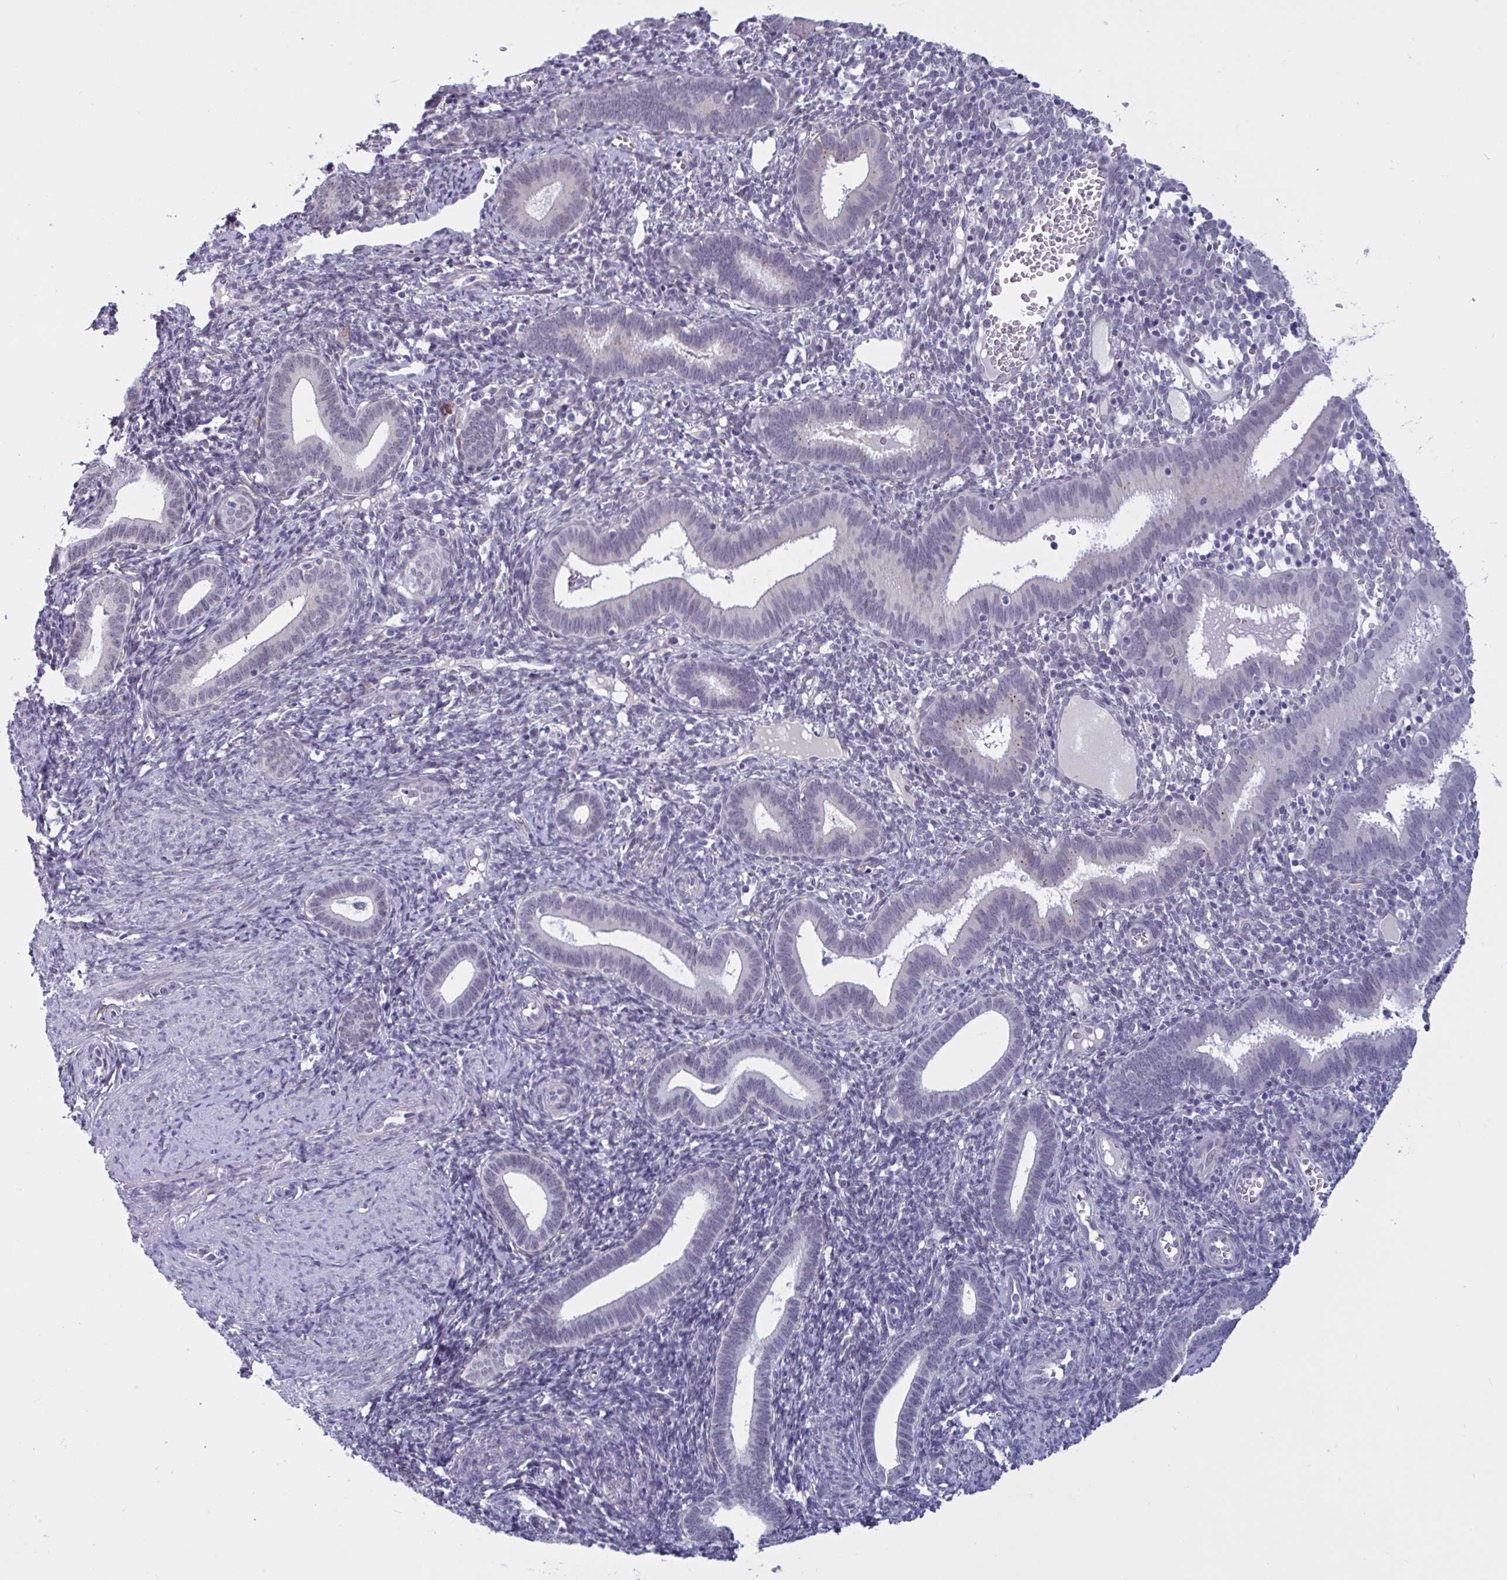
{"staining": {"intensity": "negative", "quantity": "none", "location": "none"}, "tissue": "endometrium", "cell_type": "Cells in endometrial stroma", "image_type": "normal", "snomed": [{"axis": "morphology", "description": "Normal tissue, NOS"}, {"axis": "topography", "description": "Endometrium"}], "caption": "DAB (3,3'-diaminobenzidine) immunohistochemical staining of benign human endometrium exhibits no significant staining in cells in endometrial stroma. (Brightfield microscopy of DAB IHC at high magnification).", "gene": "TCEAL8", "patient": {"sex": "female", "age": 41}}